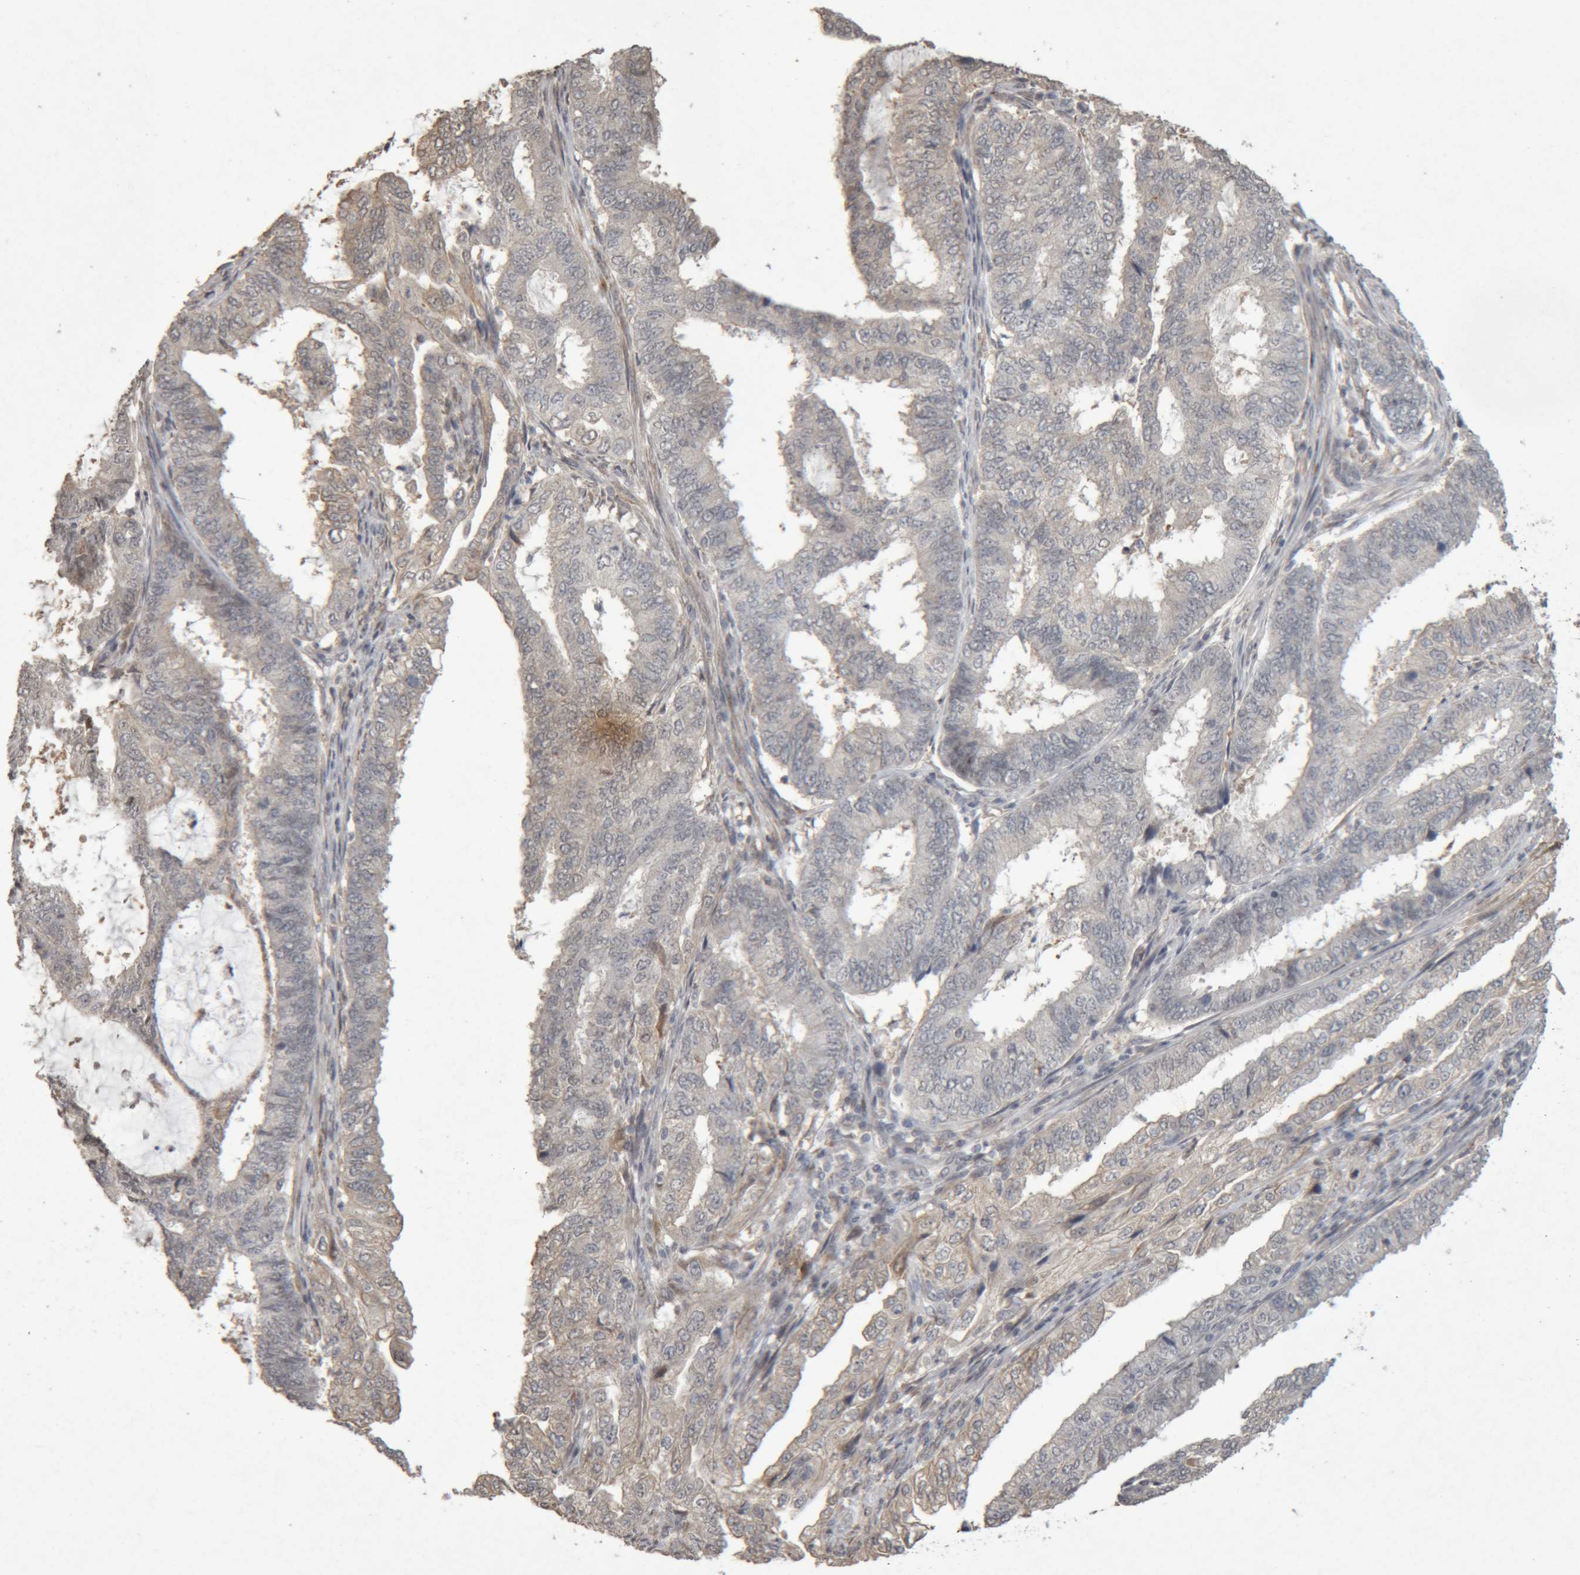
{"staining": {"intensity": "negative", "quantity": "none", "location": "none"}, "tissue": "endometrial cancer", "cell_type": "Tumor cells", "image_type": "cancer", "snomed": [{"axis": "morphology", "description": "Adenocarcinoma, NOS"}, {"axis": "topography", "description": "Endometrium"}], "caption": "Endometrial cancer (adenocarcinoma) was stained to show a protein in brown. There is no significant positivity in tumor cells.", "gene": "MEP1A", "patient": {"sex": "female", "age": 51}}